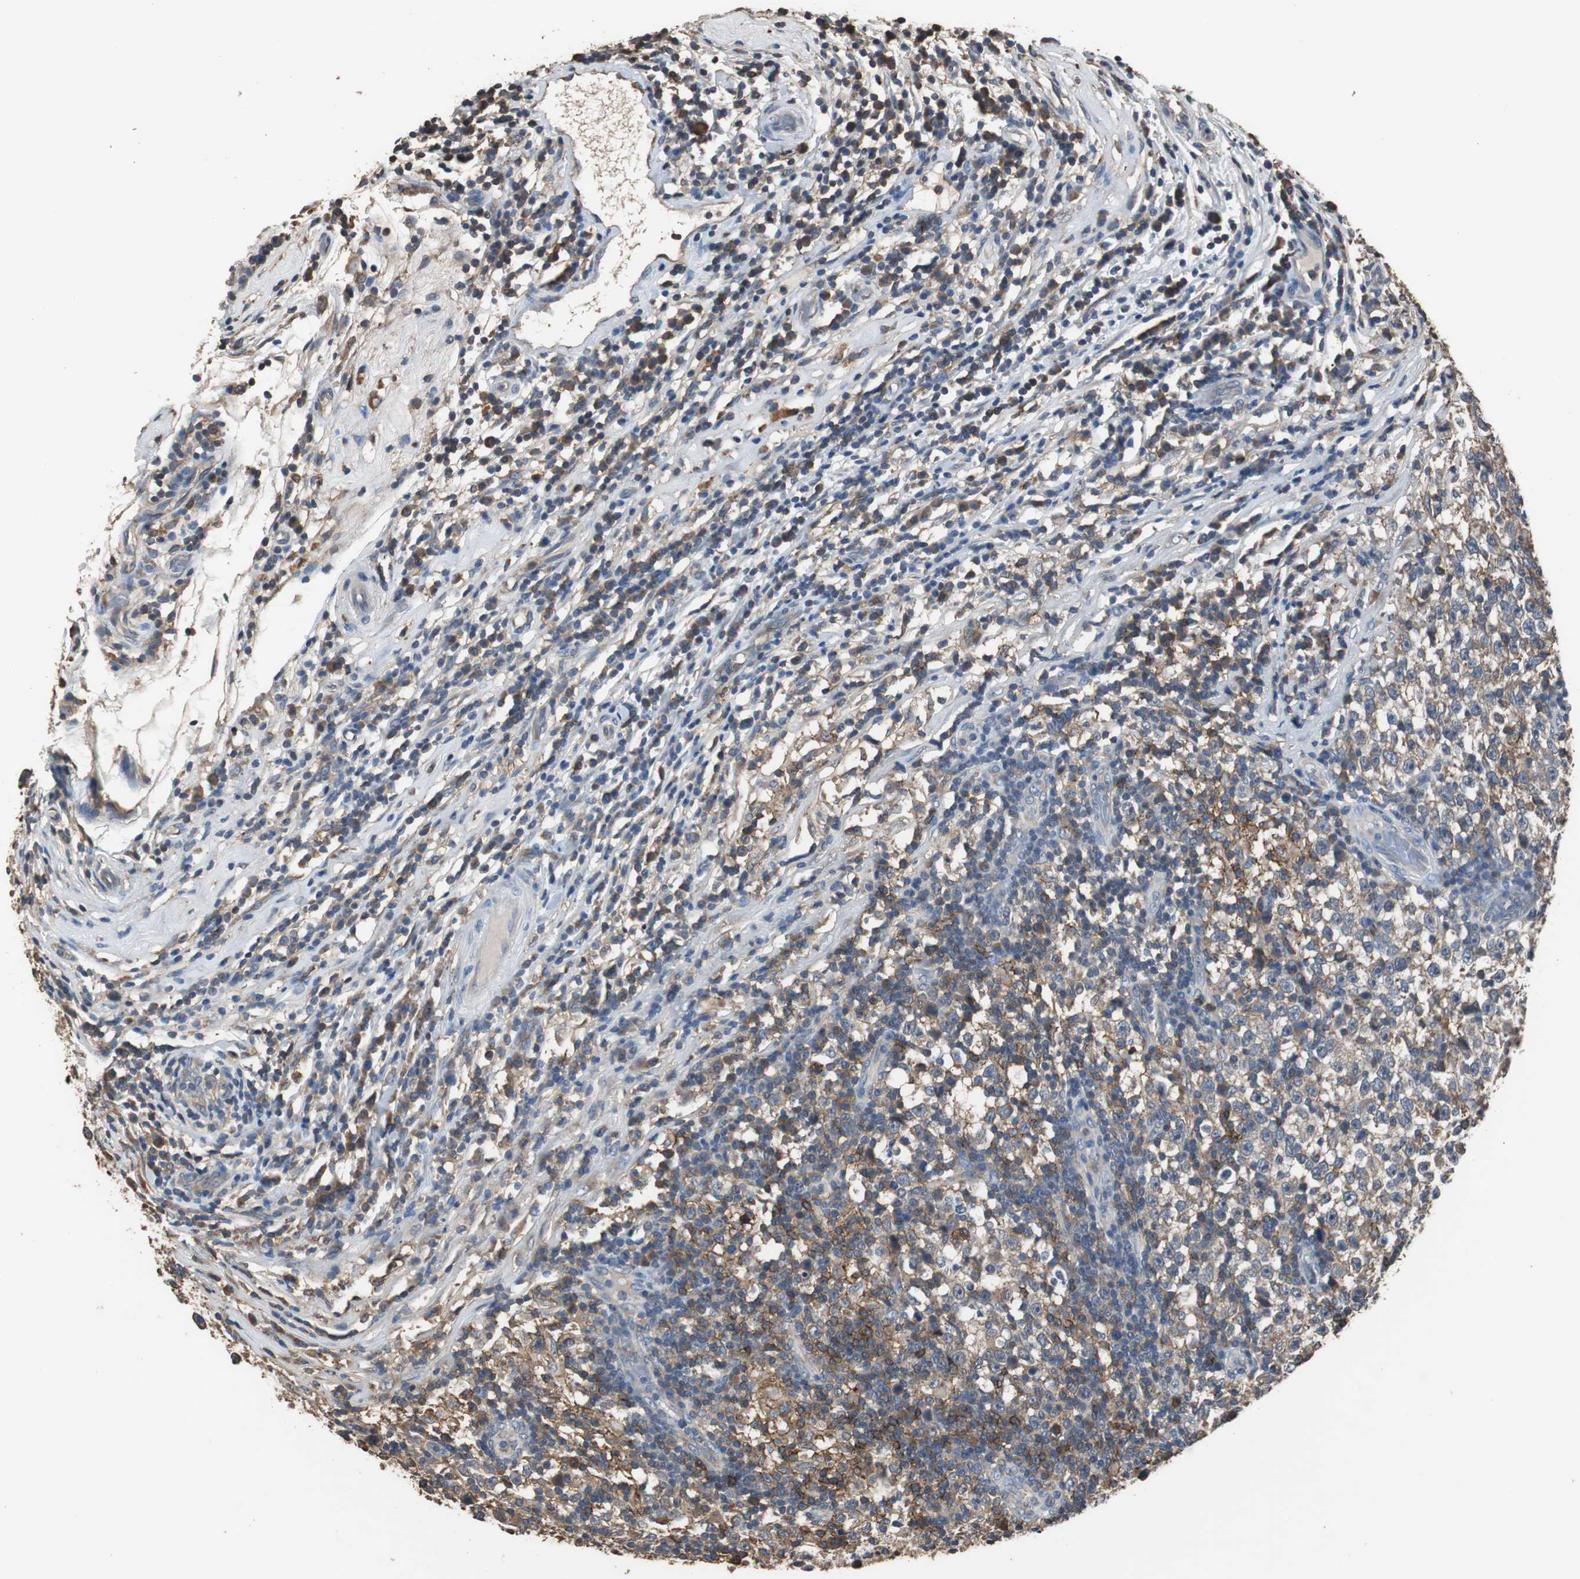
{"staining": {"intensity": "weak", "quantity": "25%-75%", "location": "cytoplasmic/membranous"}, "tissue": "testis cancer", "cell_type": "Tumor cells", "image_type": "cancer", "snomed": [{"axis": "morphology", "description": "Seminoma, NOS"}, {"axis": "topography", "description": "Testis"}], "caption": "Protein analysis of testis cancer tissue exhibits weak cytoplasmic/membranous staining in about 25%-75% of tumor cells.", "gene": "SCIMP", "patient": {"sex": "male", "age": 43}}